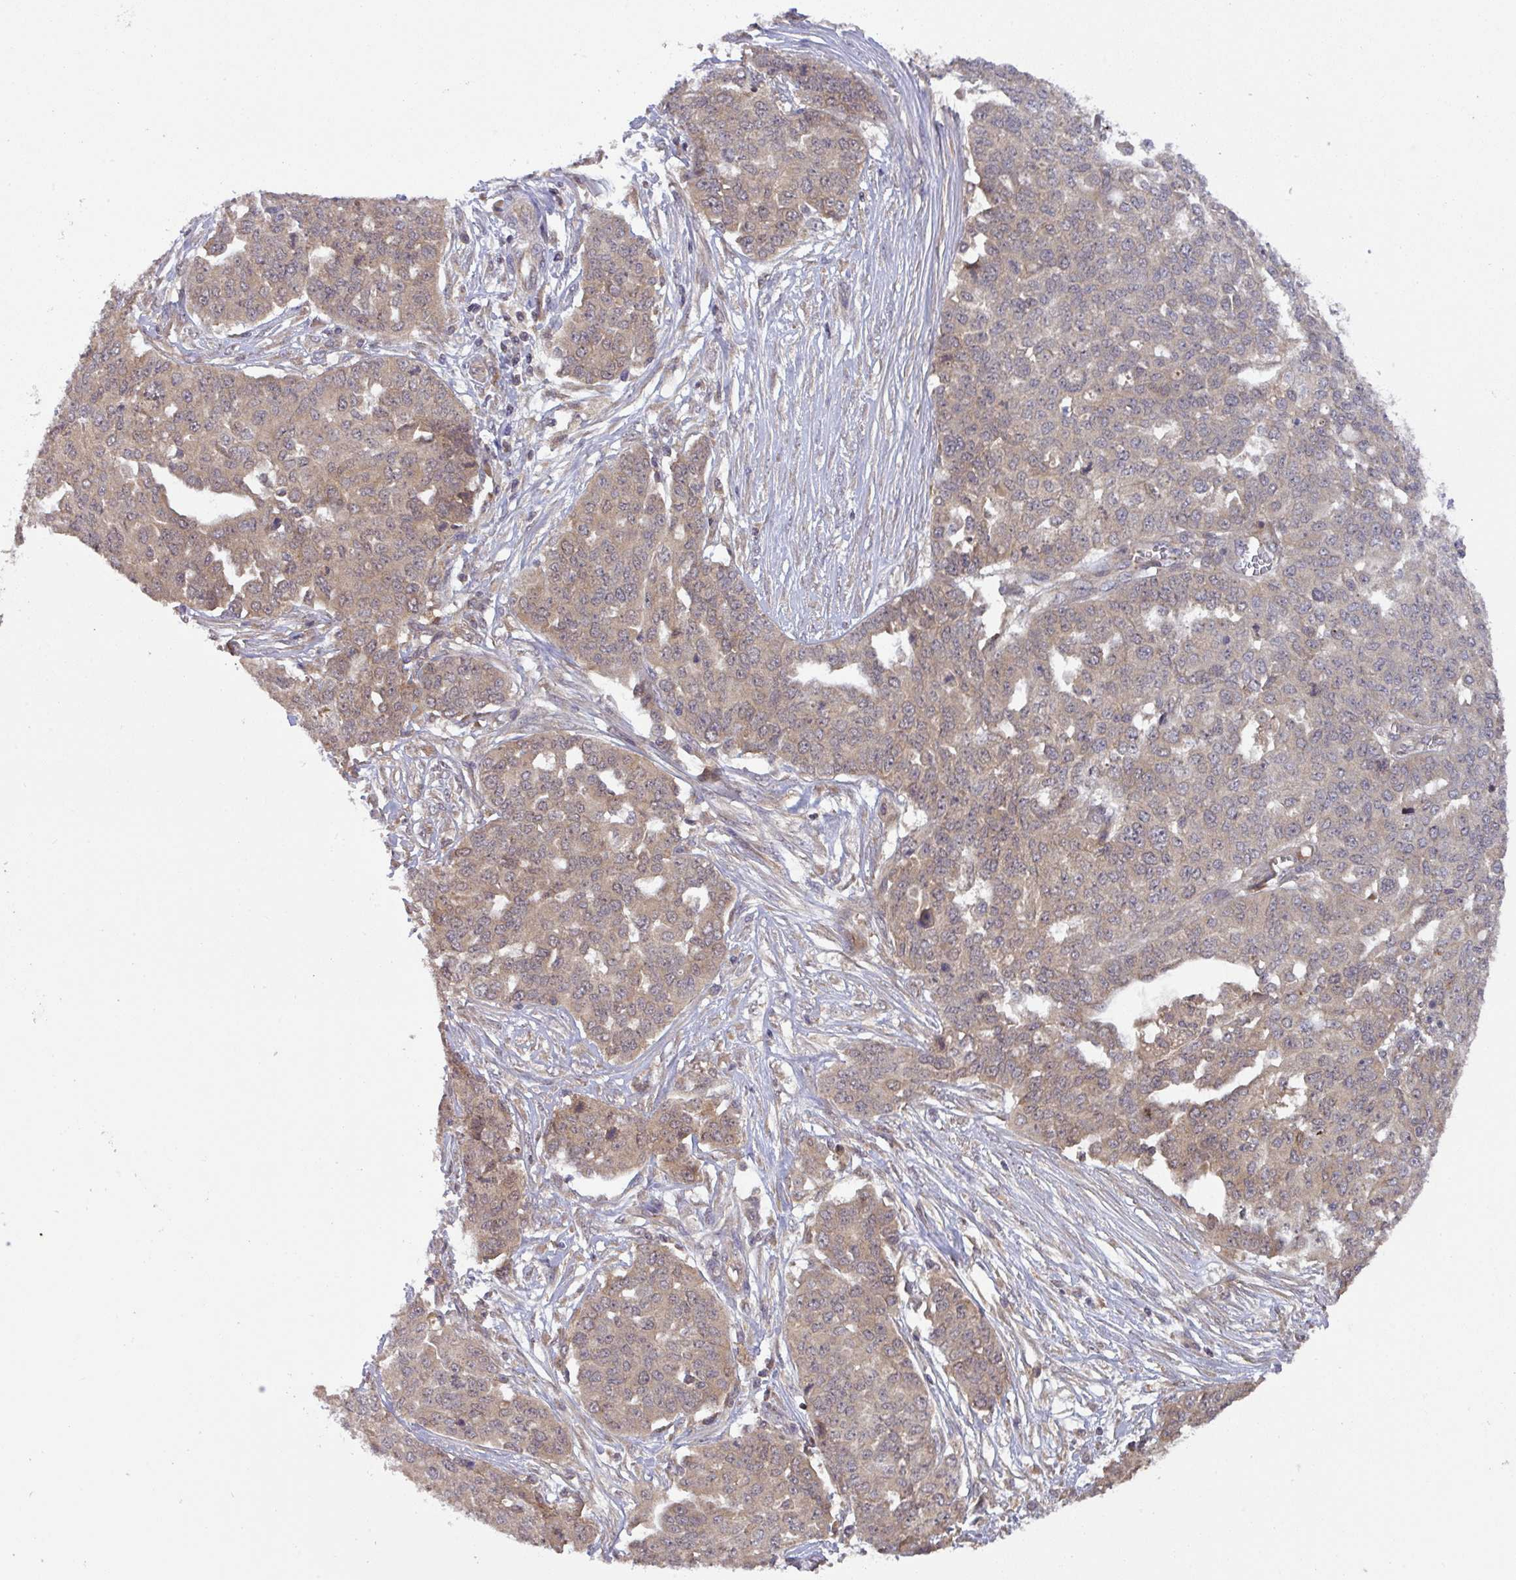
{"staining": {"intensity": "moderate", "quantity": ">75%", "location": "cytoplasmic/membranous"}, "tissue": "ovarian cancer", "cell_type": "Tumor cells", "image_type": "cancer", "snomed": [{"axis": "morphology", "description": "Cystadenocarcinoma, serous, NOS"}, {"axis": "topography", "description": "Soft tissue"}, {"axis": "topography", "description": "Ovary"}], "caption": "A high-resolution histopathology image shows immunohistochemistry (IHC) staining of ovarian serous cystadenocarcinoma, which demonstrates moderate cytoplasmic/membranous positivity in approximately >75% of tumor cells.", "gene": "CCDC121", "patient": {"sex": "female", "age": 57}}